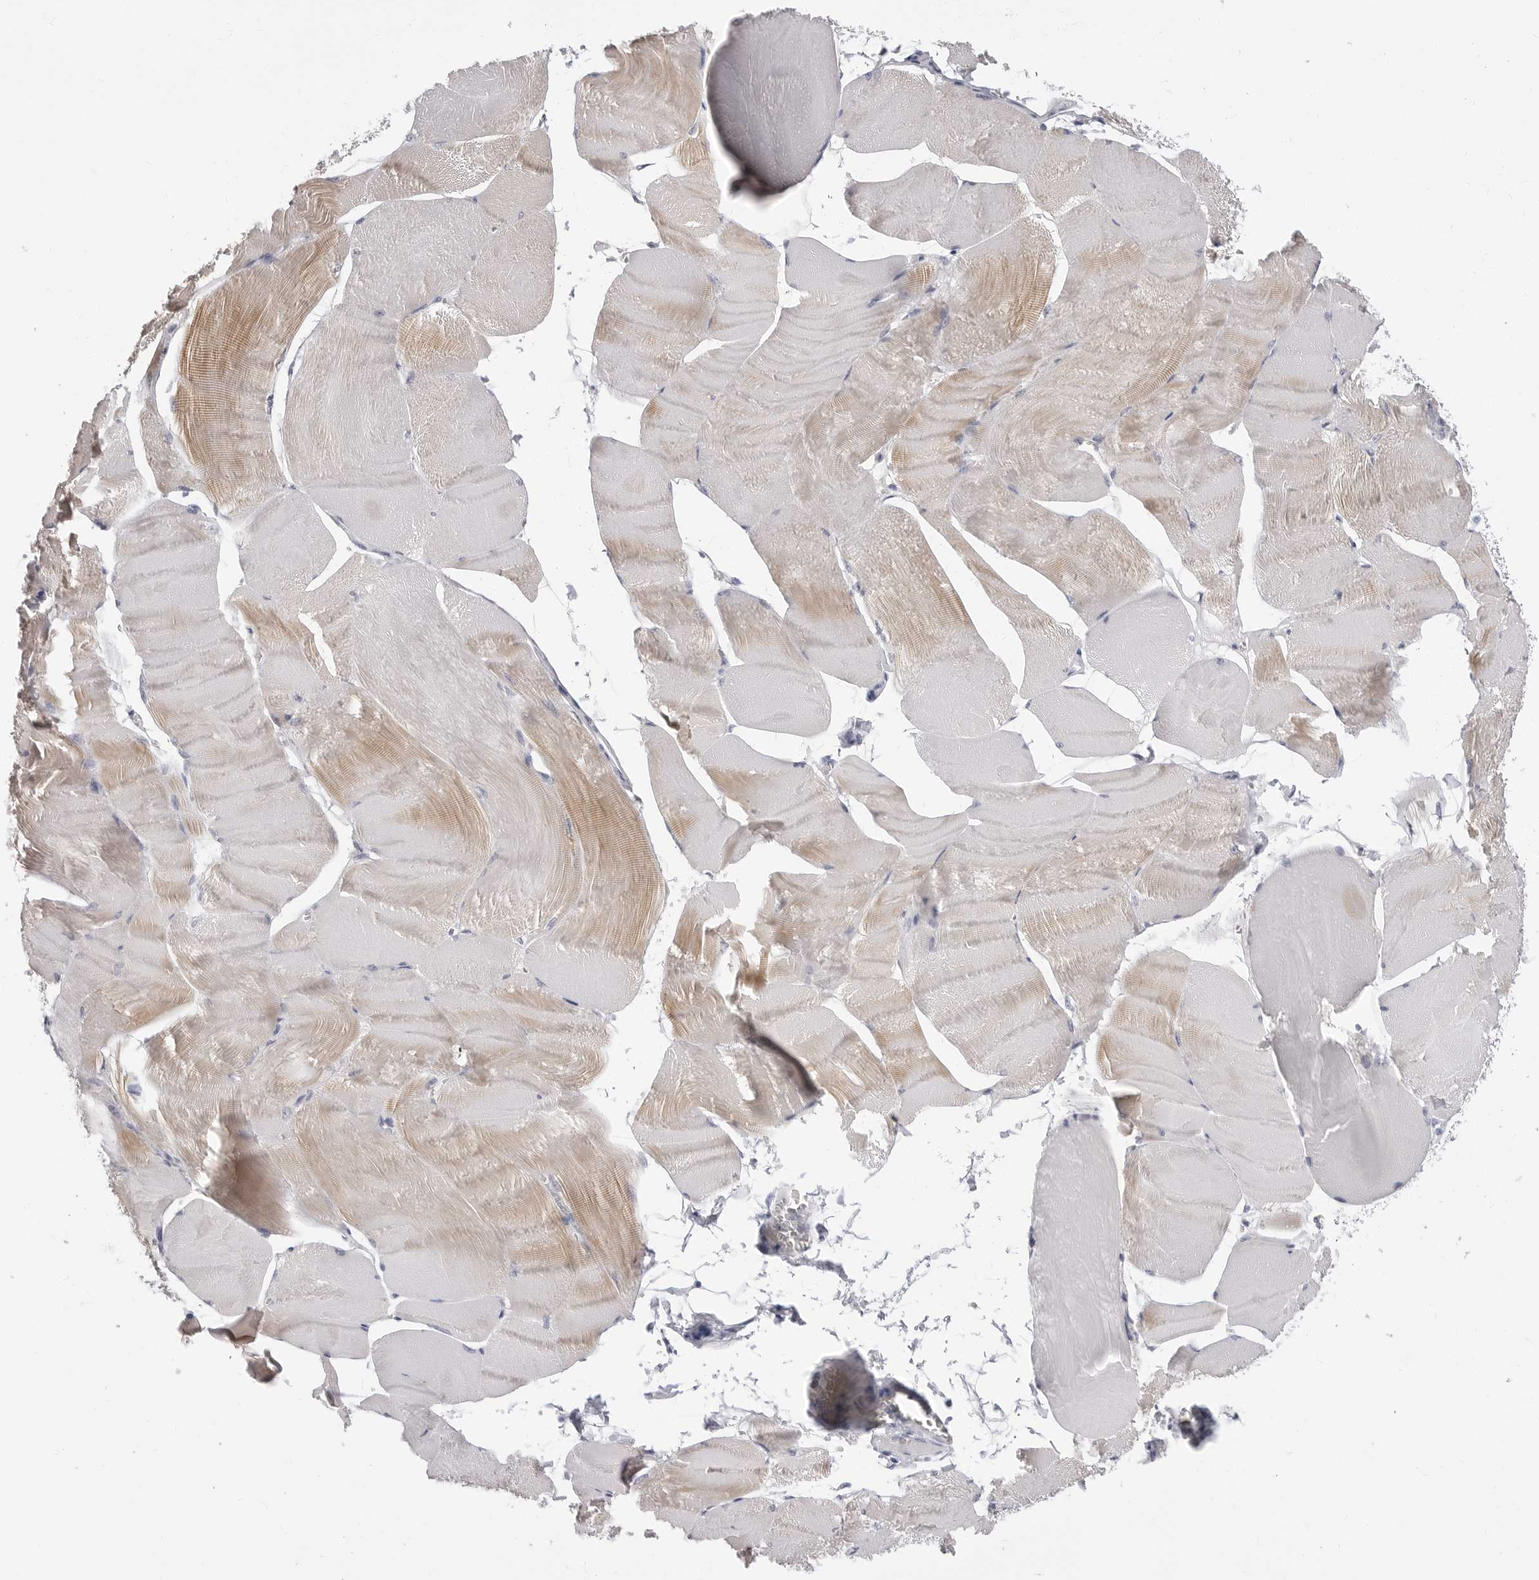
{"staining": {"intensity": "moderate", "quantity": "25%-75%", "location": "cytoplasmic/membranous"}, "tissue": "skeletal muscle", "cell_type": "Myocytes", "image_type": "normal", "snomed": [{"axis": "morphology", "description": "Normal tissue, NOS"}, {"axis": "morphology", "description": "Basal cell carcinoma"}, {"axis": "topography", "description": "Skeletal muscle"}], "caption": "The image displays immunohistochemical staining of normal skeletal muscle. There is moderate cytoplasmic/membranous expression is present in approximately 25%-75% of myocytes. The staining is performed using DAB (3,3'-diaminobenzidine) brown chromogen to label protein expression. The nuclei are counter-stained blue using hematoxylin.", "gene": "ERICH3", "patient": {"sex": "female", "age": 64}}